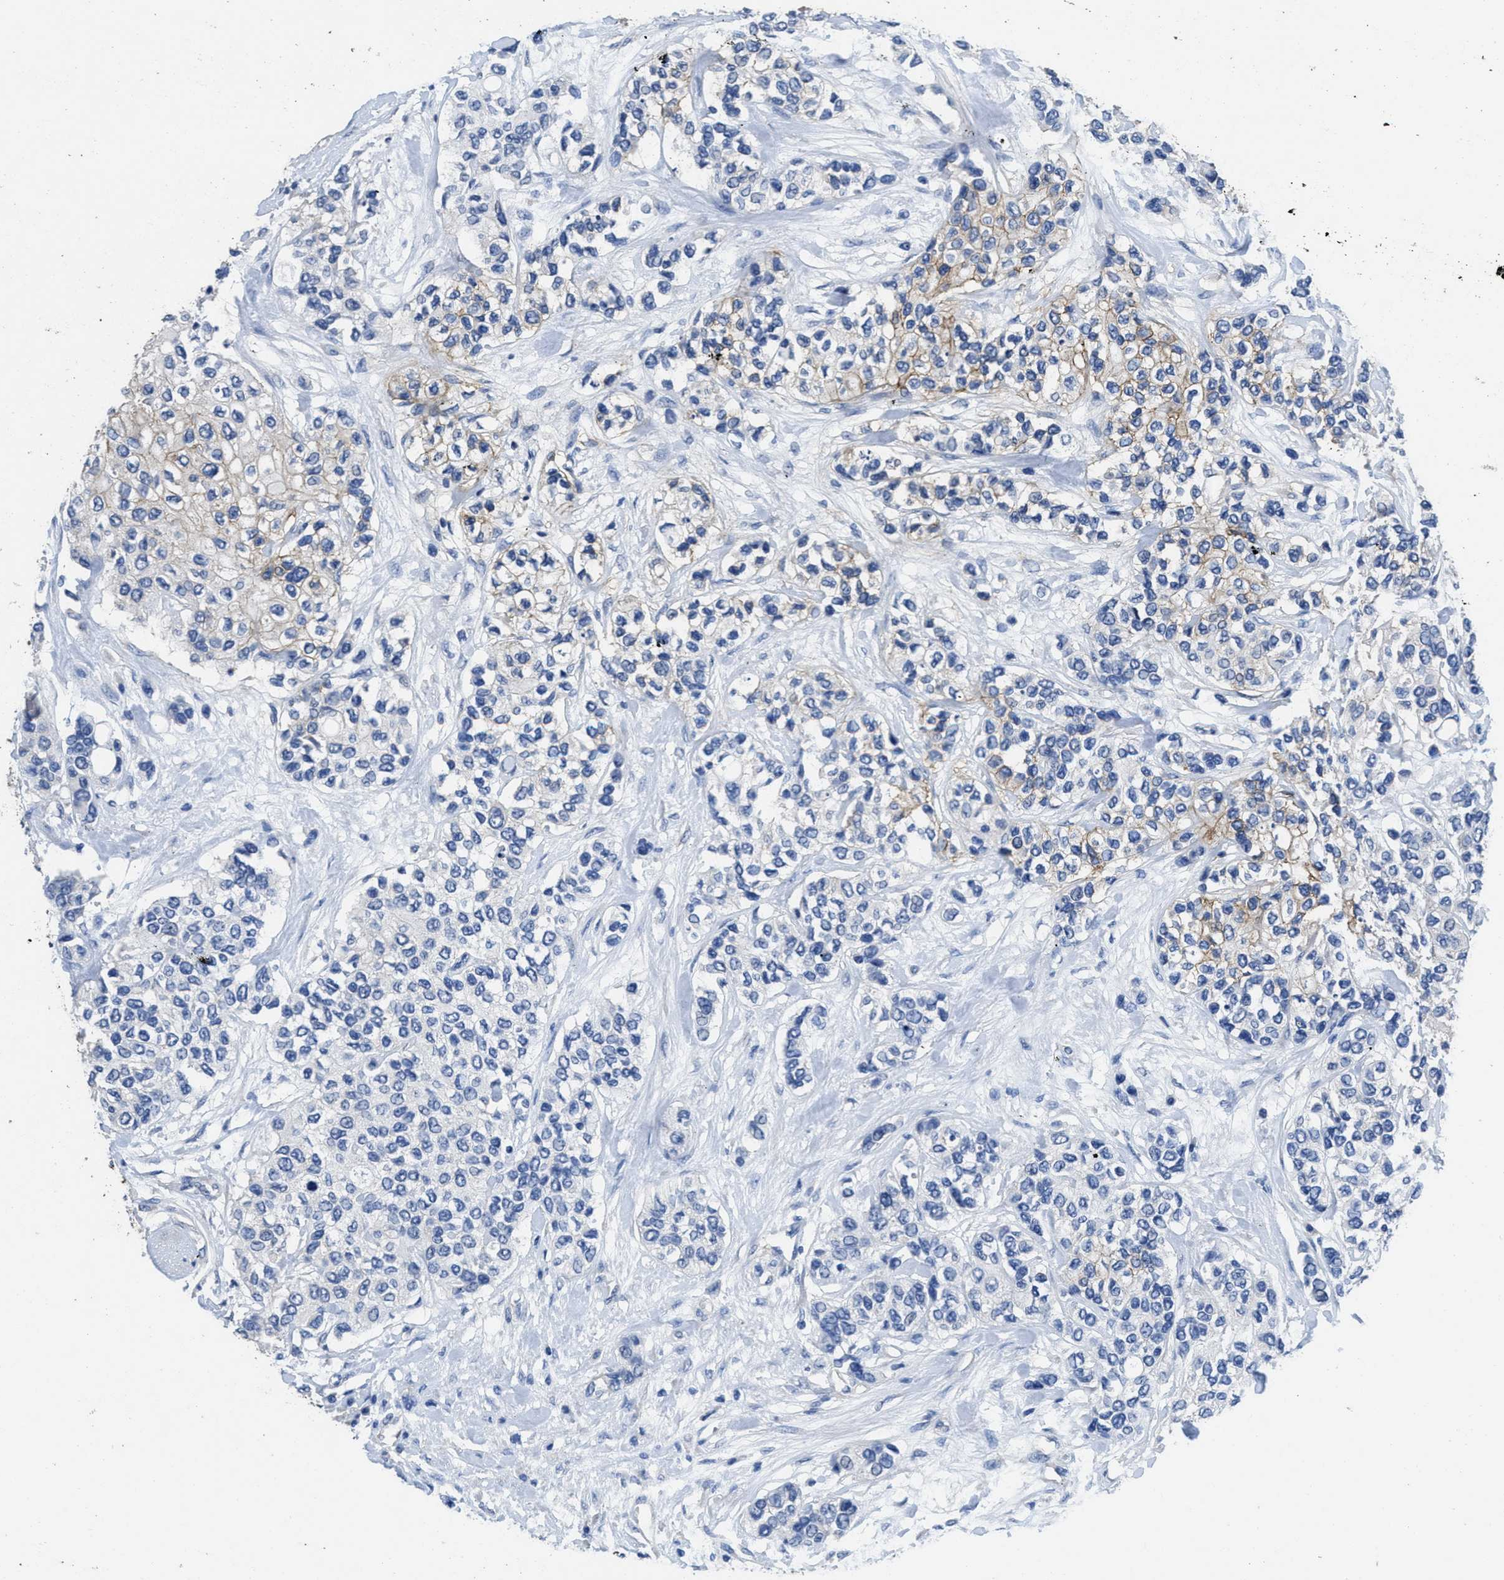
{"staining": {"intensity": "weak", "quantity": "<25%", "location": "cytoplasmic/membranous"}, "tissue": "urothelial cancer", "cell_type": "Tumor cells", "image_type": "cancer", "snomed": [{"axis": "morphology", "description": "Urothelial carcinoma, High grade"}, {"axis": "topography", "description": "Urinary bladder"}], "caption": "This is an immunohistochemistry histopathology image of human urothelial carcinoma (high-grade). There is no expression in tumor cells.", "gene": "CA9", "patient": {"sex": "female", "age": 56}}